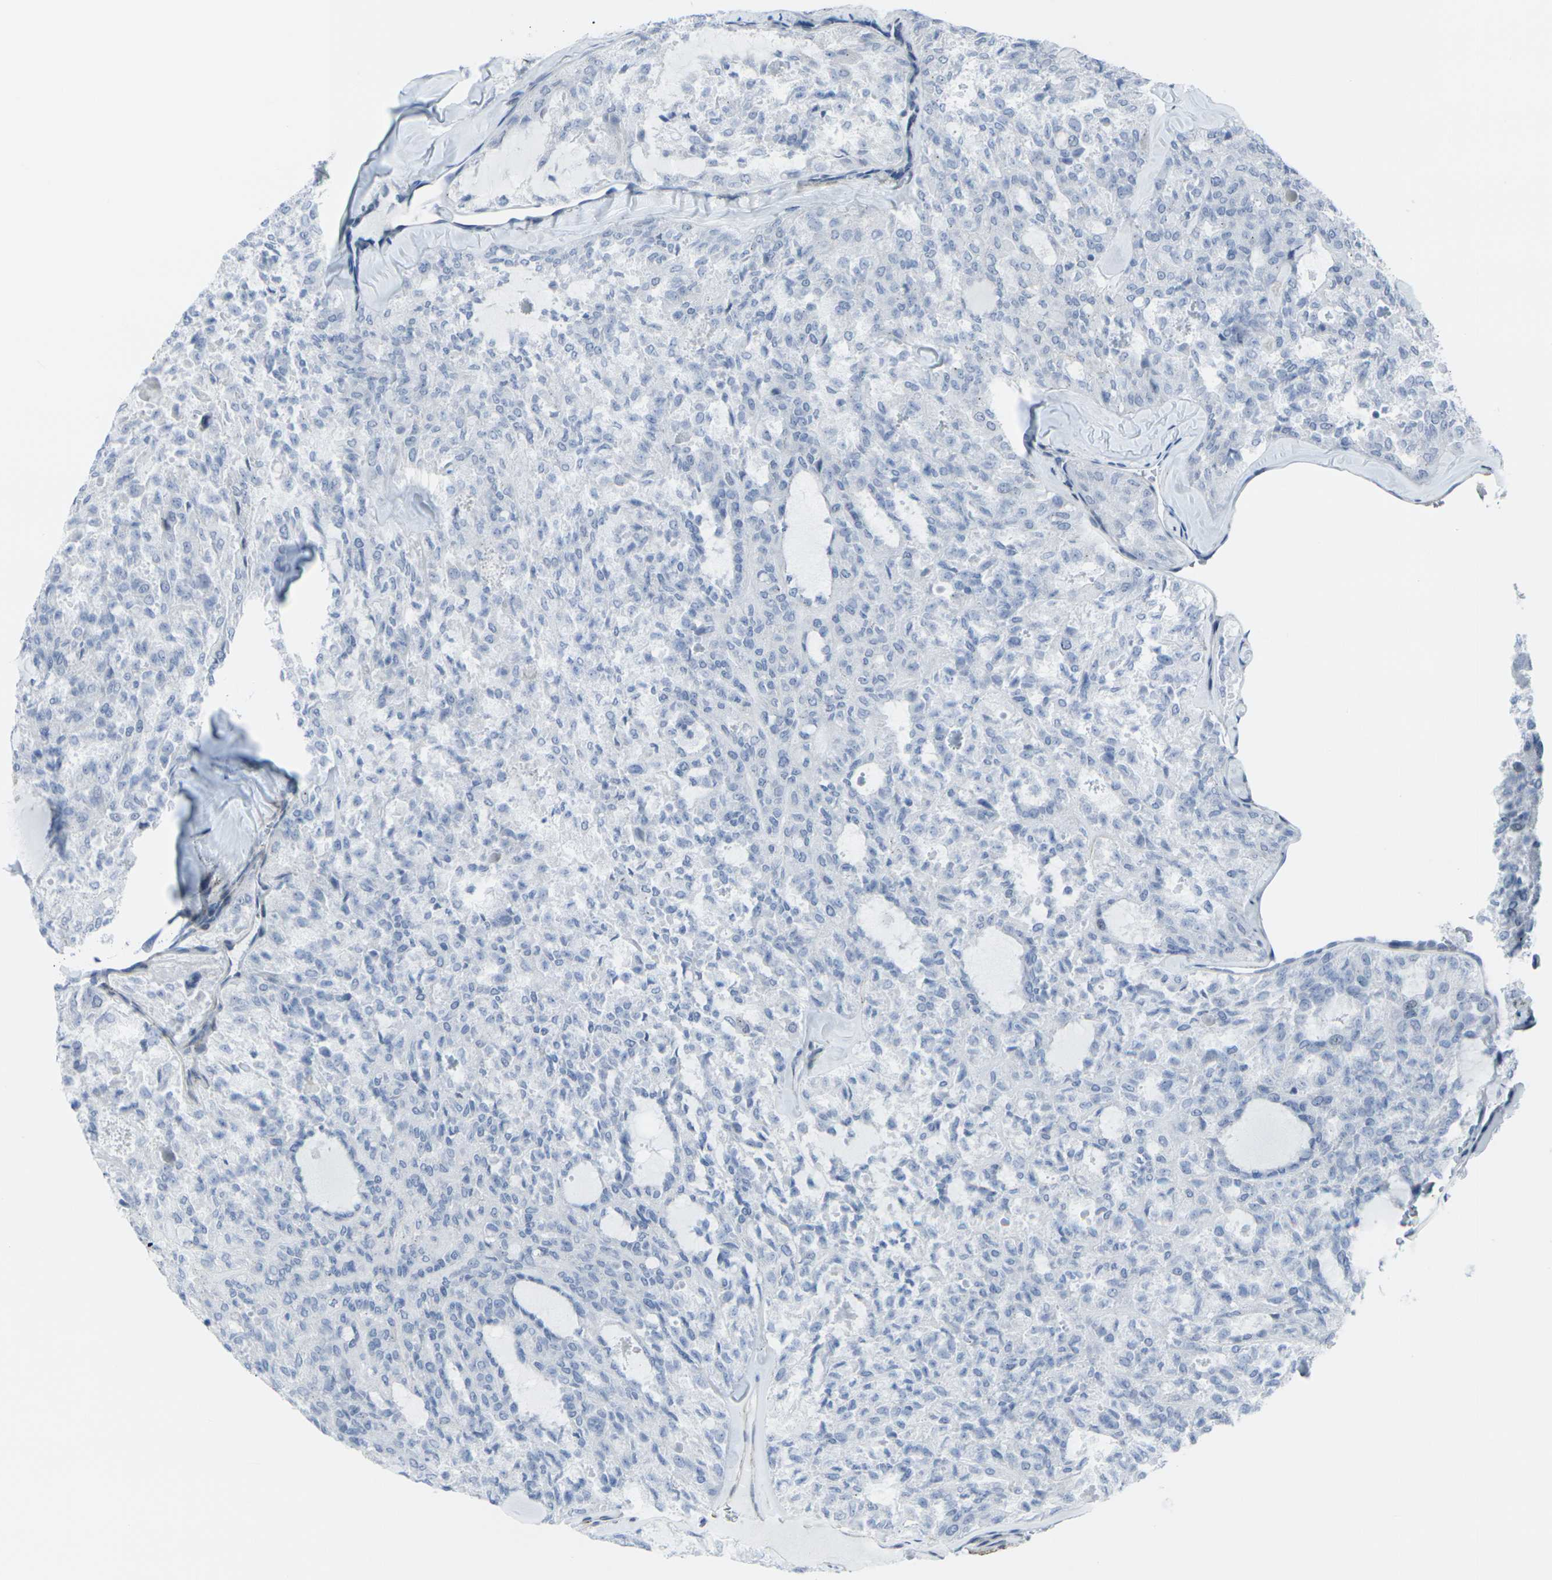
{"staining": {"intensity": "negative", "quantity": "none", "location": "none"}, "tissue": "thyroid cancer", "cell_type": "Tumor cells", "image_type": "cancer", "snomed": [{"axis": "morphology", "description": "Follicular adenoma carcinoma, NOS"}, {"axis": "topography", "description": "Thyroid gland"}], "caption": "DAB immunohistochemical staining of follicular adenoma carcinoma (thyroid) reveals no significant expression in tumor cells.", "gene": "CDH11", "patient": {"sex": "male", "age": 75}}